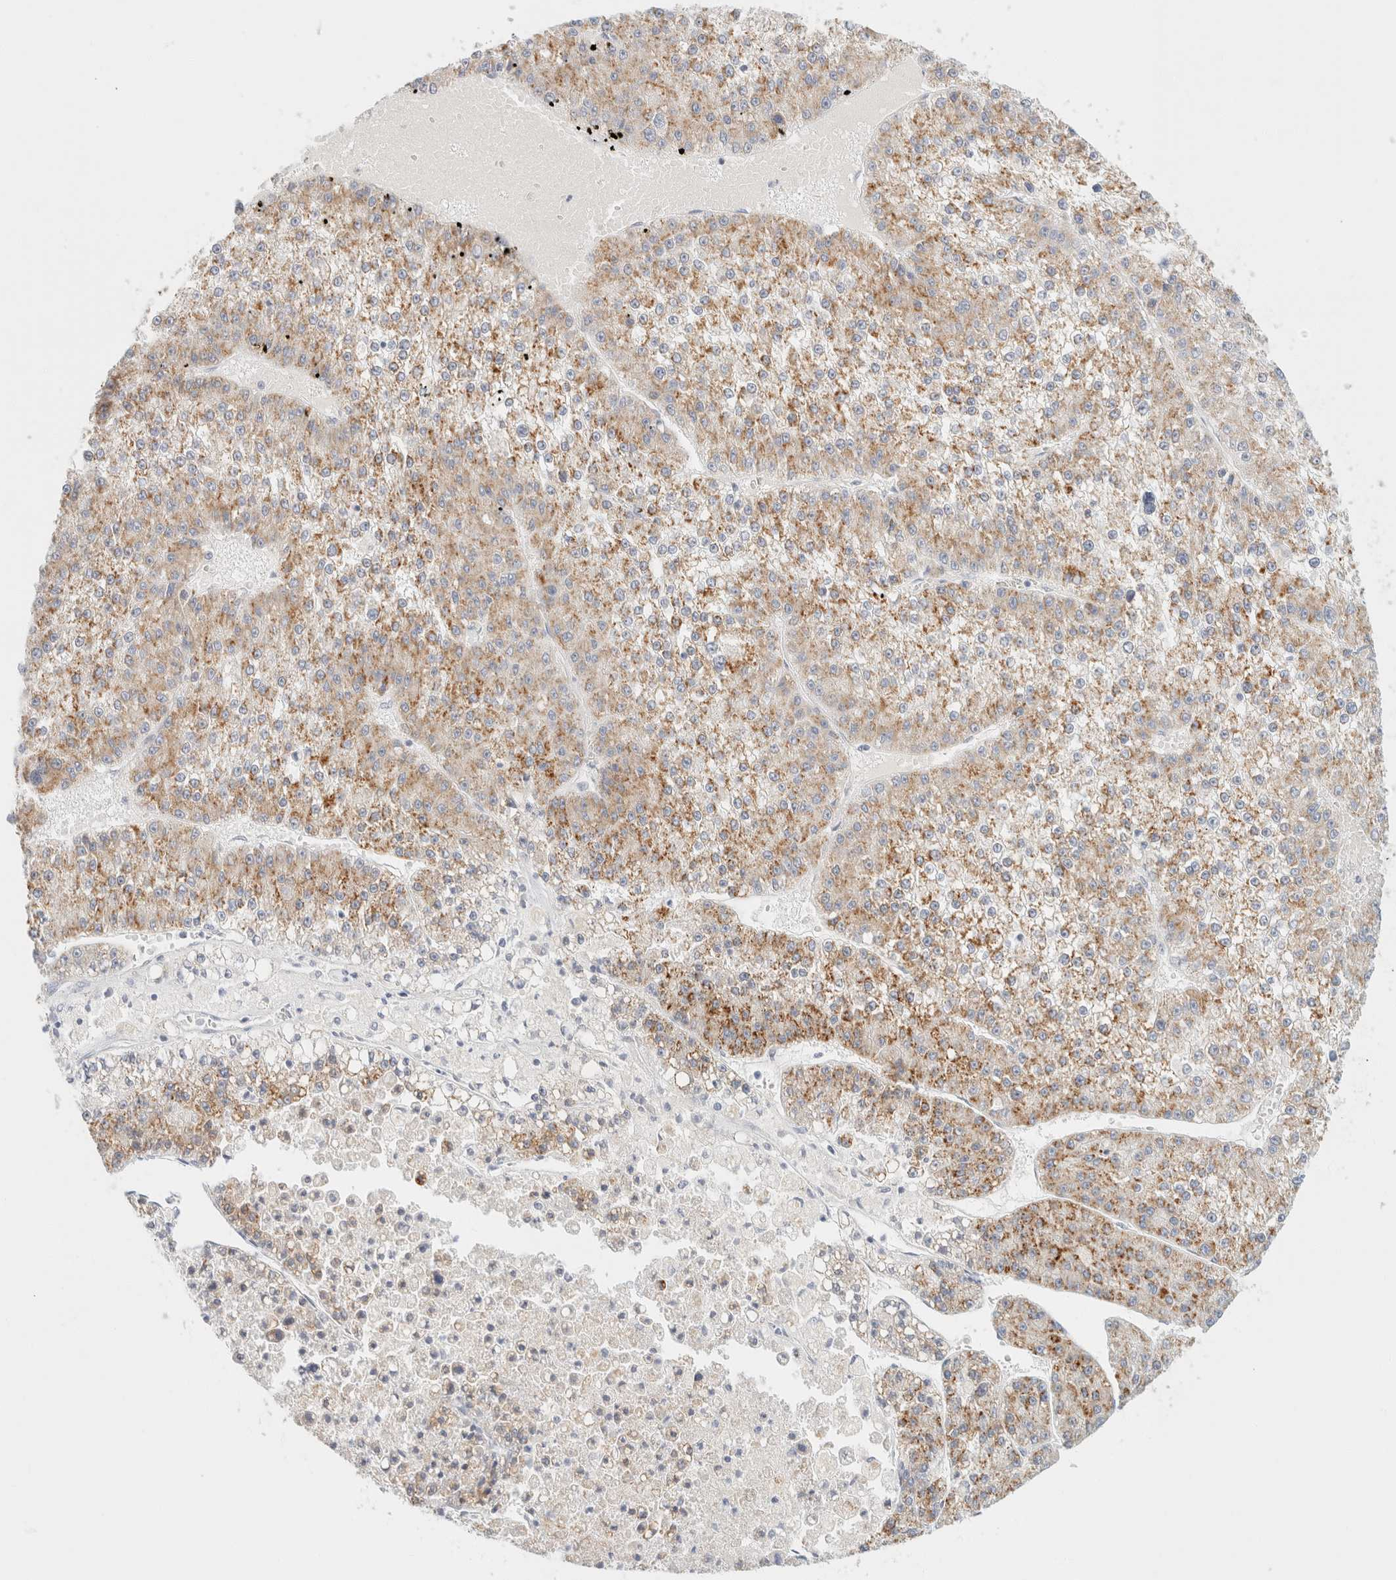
{"staining": {"intensity": "weak", "quantity": ">75%", "location": "cytoplasmic/membranous"}, "tissue": "liver cancer", "cell_type": "Tumor cells", "image_type": "cancer", "snomed": [{"axis": "morphology", "description": "Carcinoma, Hepatocellular, NOS"}, {"axis": "topography", "description": "Liver"}], "caption": "A micrograph of human liver hepatocellular carcinoma stained for a protein shows weak cytoplasmic/membranous brown staining in tumor cells.", "gene": "KRT20", "patient": {"sex": "female", "age": 73}}